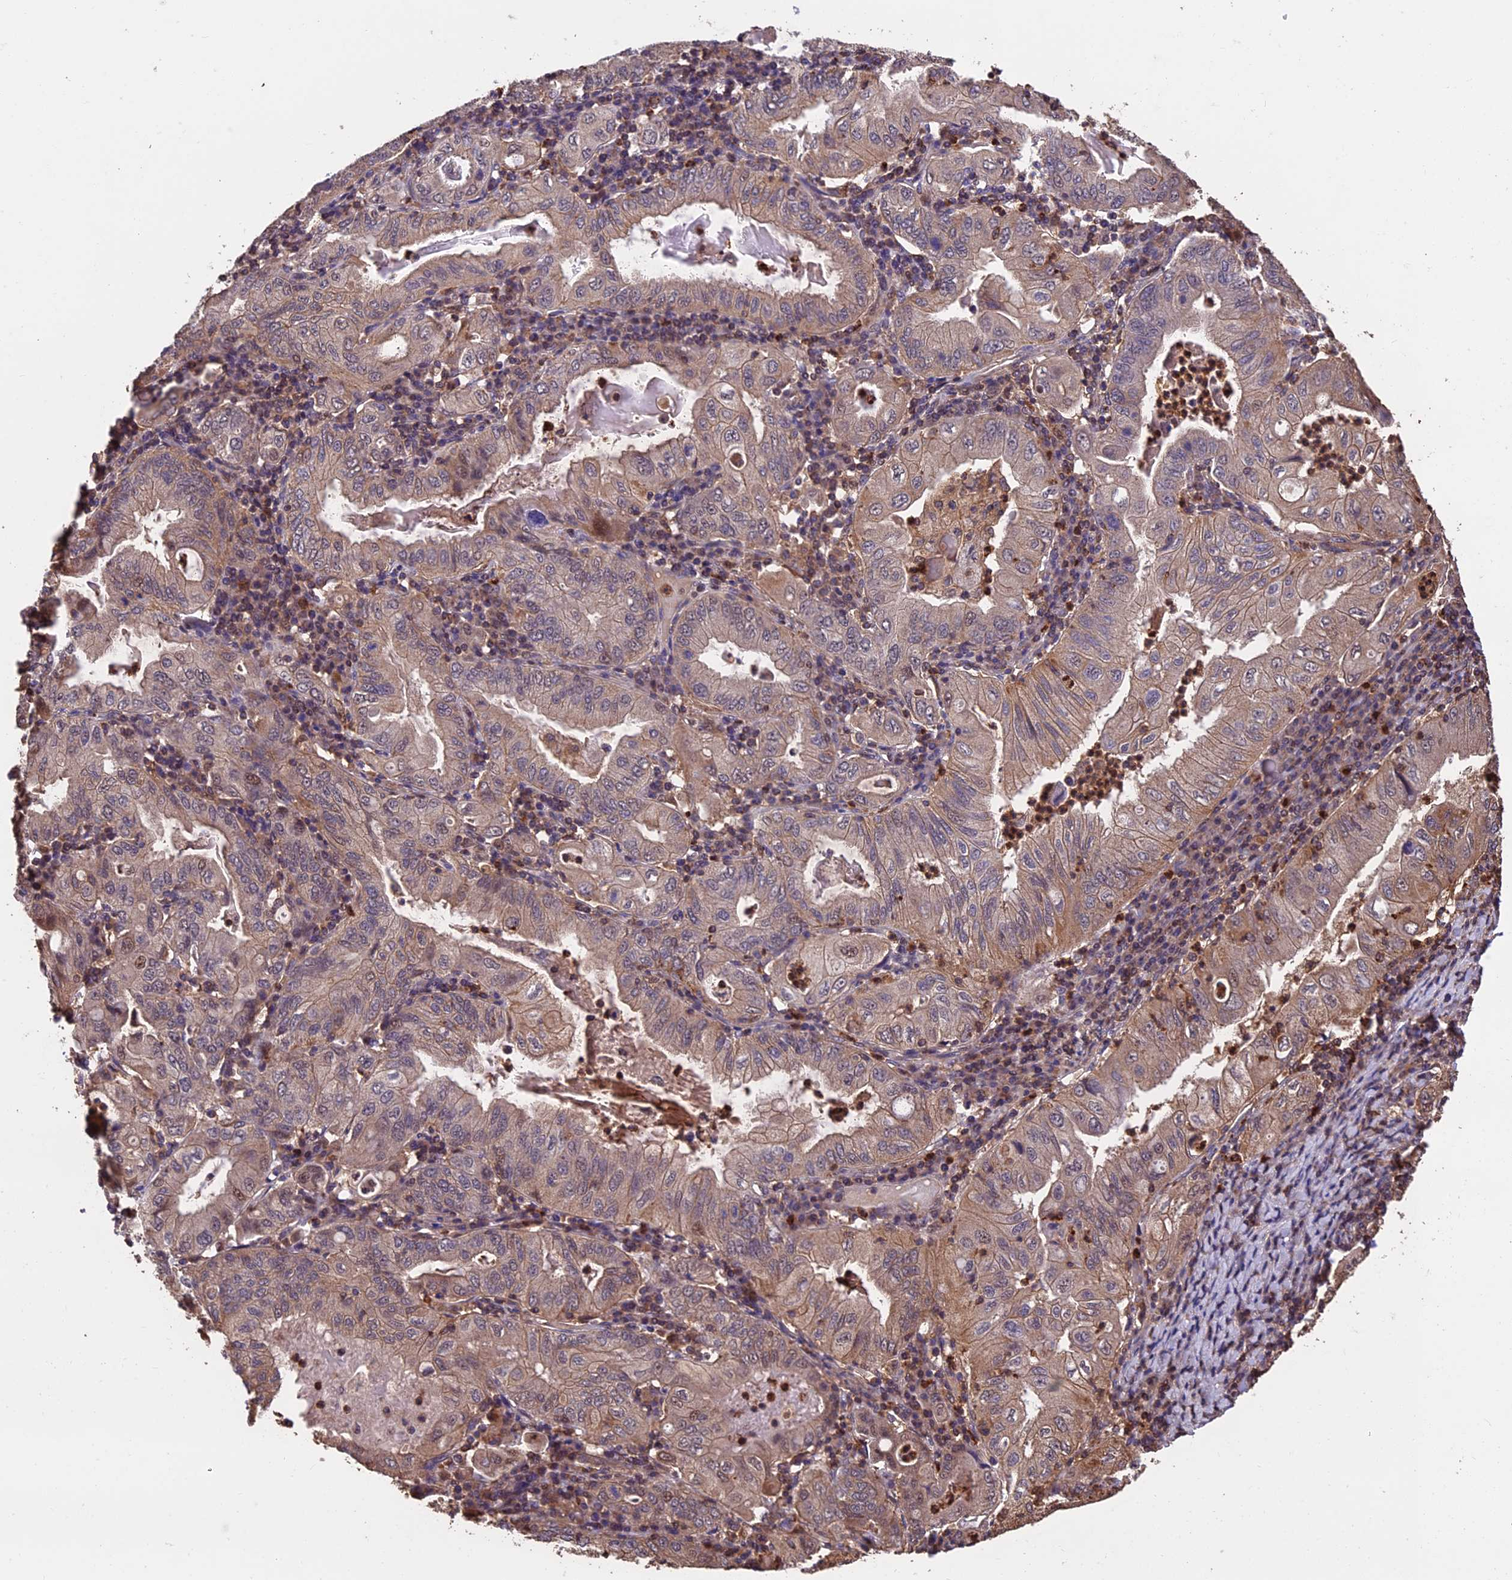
{"staining": {"intensity": "weak", "quantity": ">75%", "location": "cytoplasmic/membranous"}, "tissue": "stomach cancer", "cell_type": "Tumor cells", "image_type": "cancer", "snomed": [{"axis": "morphology", "description": "Normal tissue, NOS"}, {"axis": "morphology", "description": "Adenocarcinoma, NOS"}, {"axis": "topography", "description": "Esophagus"}, {"axis": "topography", "description": "Stomach, upper"}, {"axis": "topography", "description": "Peripheral nerve tissue"}], "caption": "Immunohistochemistry photomicrograph of neoplastic tissue: adenocarcinoma (stomach) stained using IHC demonstrates low levels of weak protein expression localized specifically in the cytoplasmic/membranous of tumor cells, appearing as a cytoplasmic/membranous brown color.", "gene": "PKD2L2", "patient": {"sex": "male", "age": 62}}